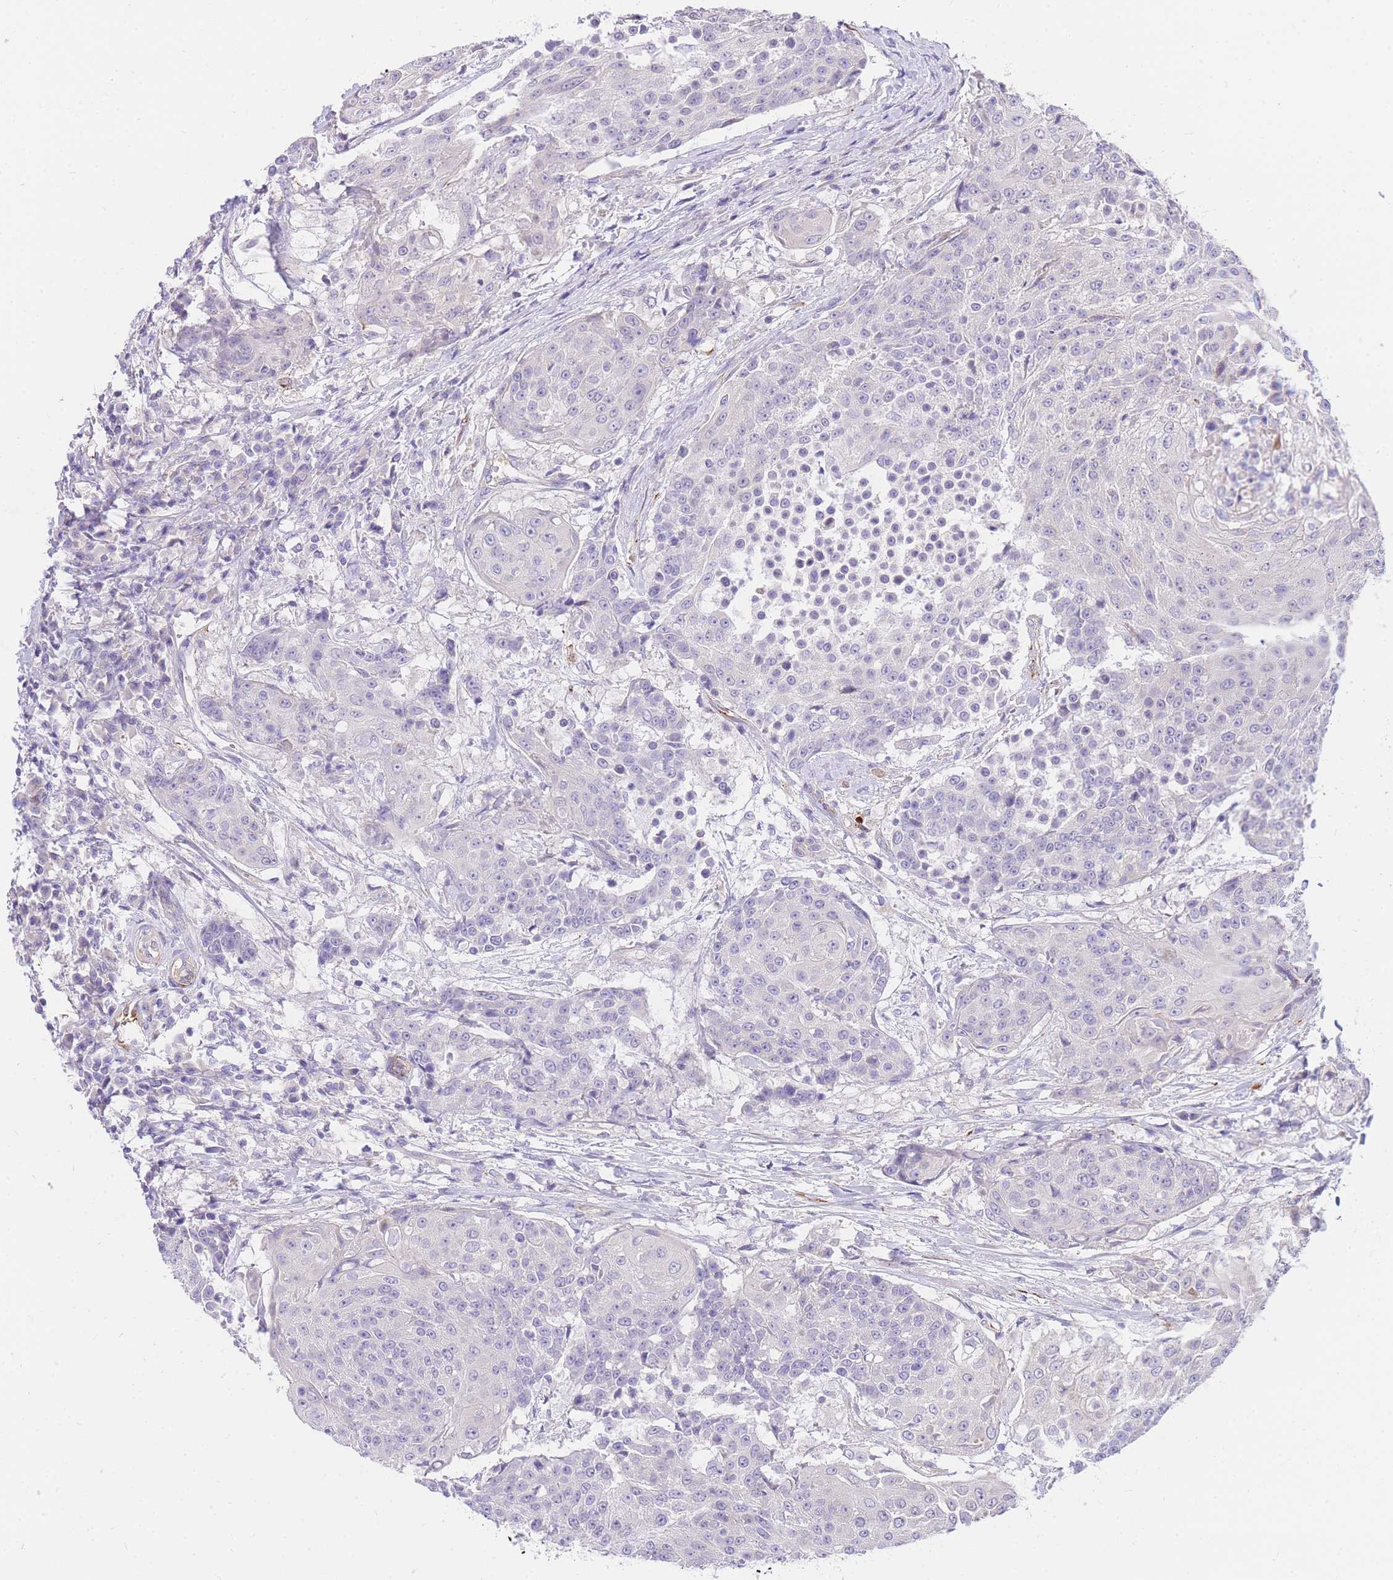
{"staining": {"intensity": "negative", "quantity": "none", "location": "none"}, "tissue": "urothelial cancer", "cell_type": "Tumor cells", "image_type": "cancer", "snomed": [{"axis": "morphology", "description": "Urothelial carcinoma, High grade"}, {"axis": "topography", "description": "Urinary bladder"}], "caption": "This image is of urothelial carcinoma (high-grade) stained with IHC to label a protein in brown with the nuclei are counter-stained blue. There is no staining in tumor cells.", "gene": "S100PBP", "patient": {"sex": "female", "age": 63}}